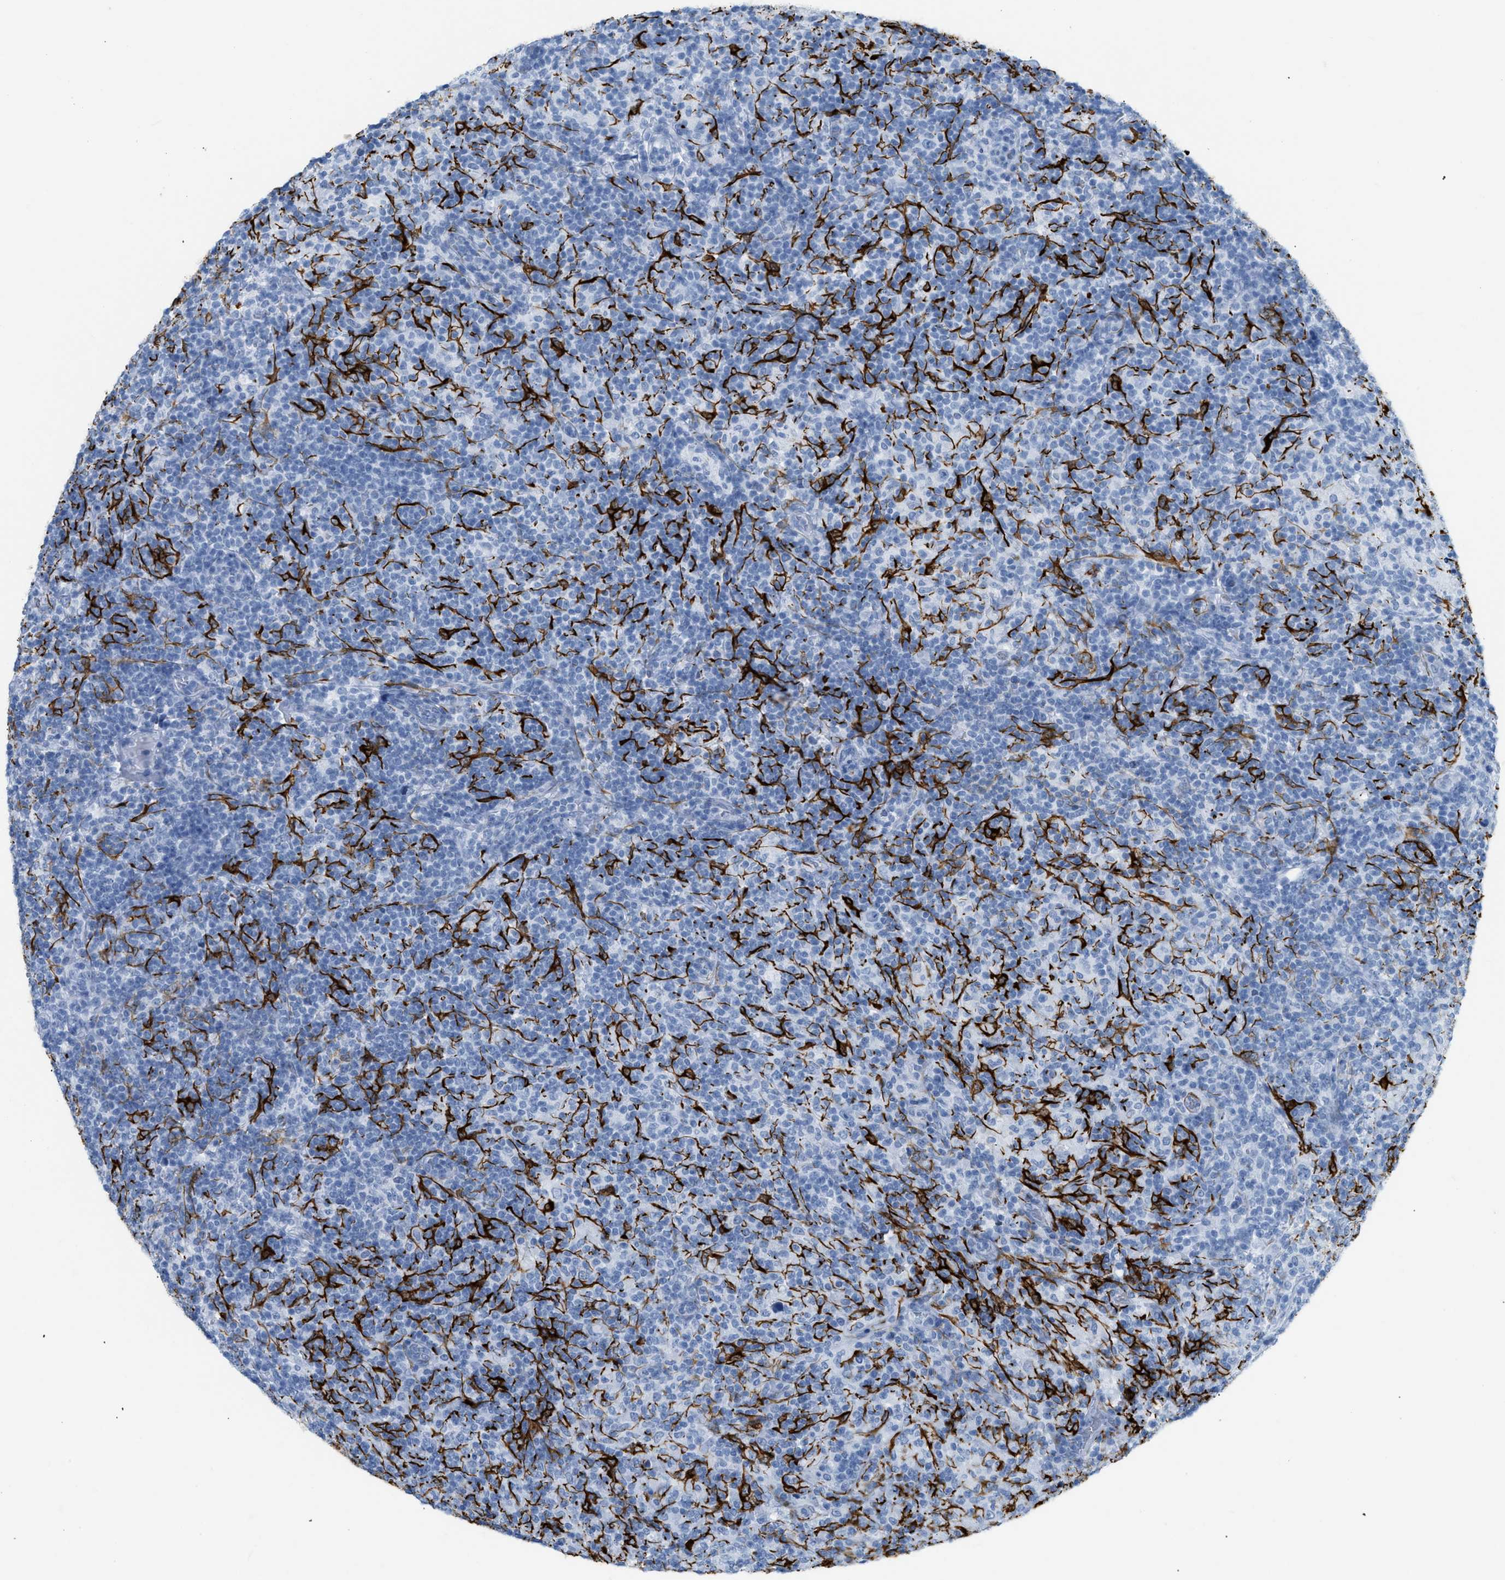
{"staining": {"intensity": "negative", "quantity": "none", "location": "none"}, "tissue": "lymphoma", "cell_type": "Tumor cells", "image_type": "cancer", "snomed": [{"axis": "morphology", "description": "Hodgkin's disease, NOS"}, {"axis": "topography", "description": "Lymph node"}], "caption": "There is no significant positivity in tumor cells of Hodgkin's disease.", "gene": "DES", "patient": {"sex": "male", "age": 70}}